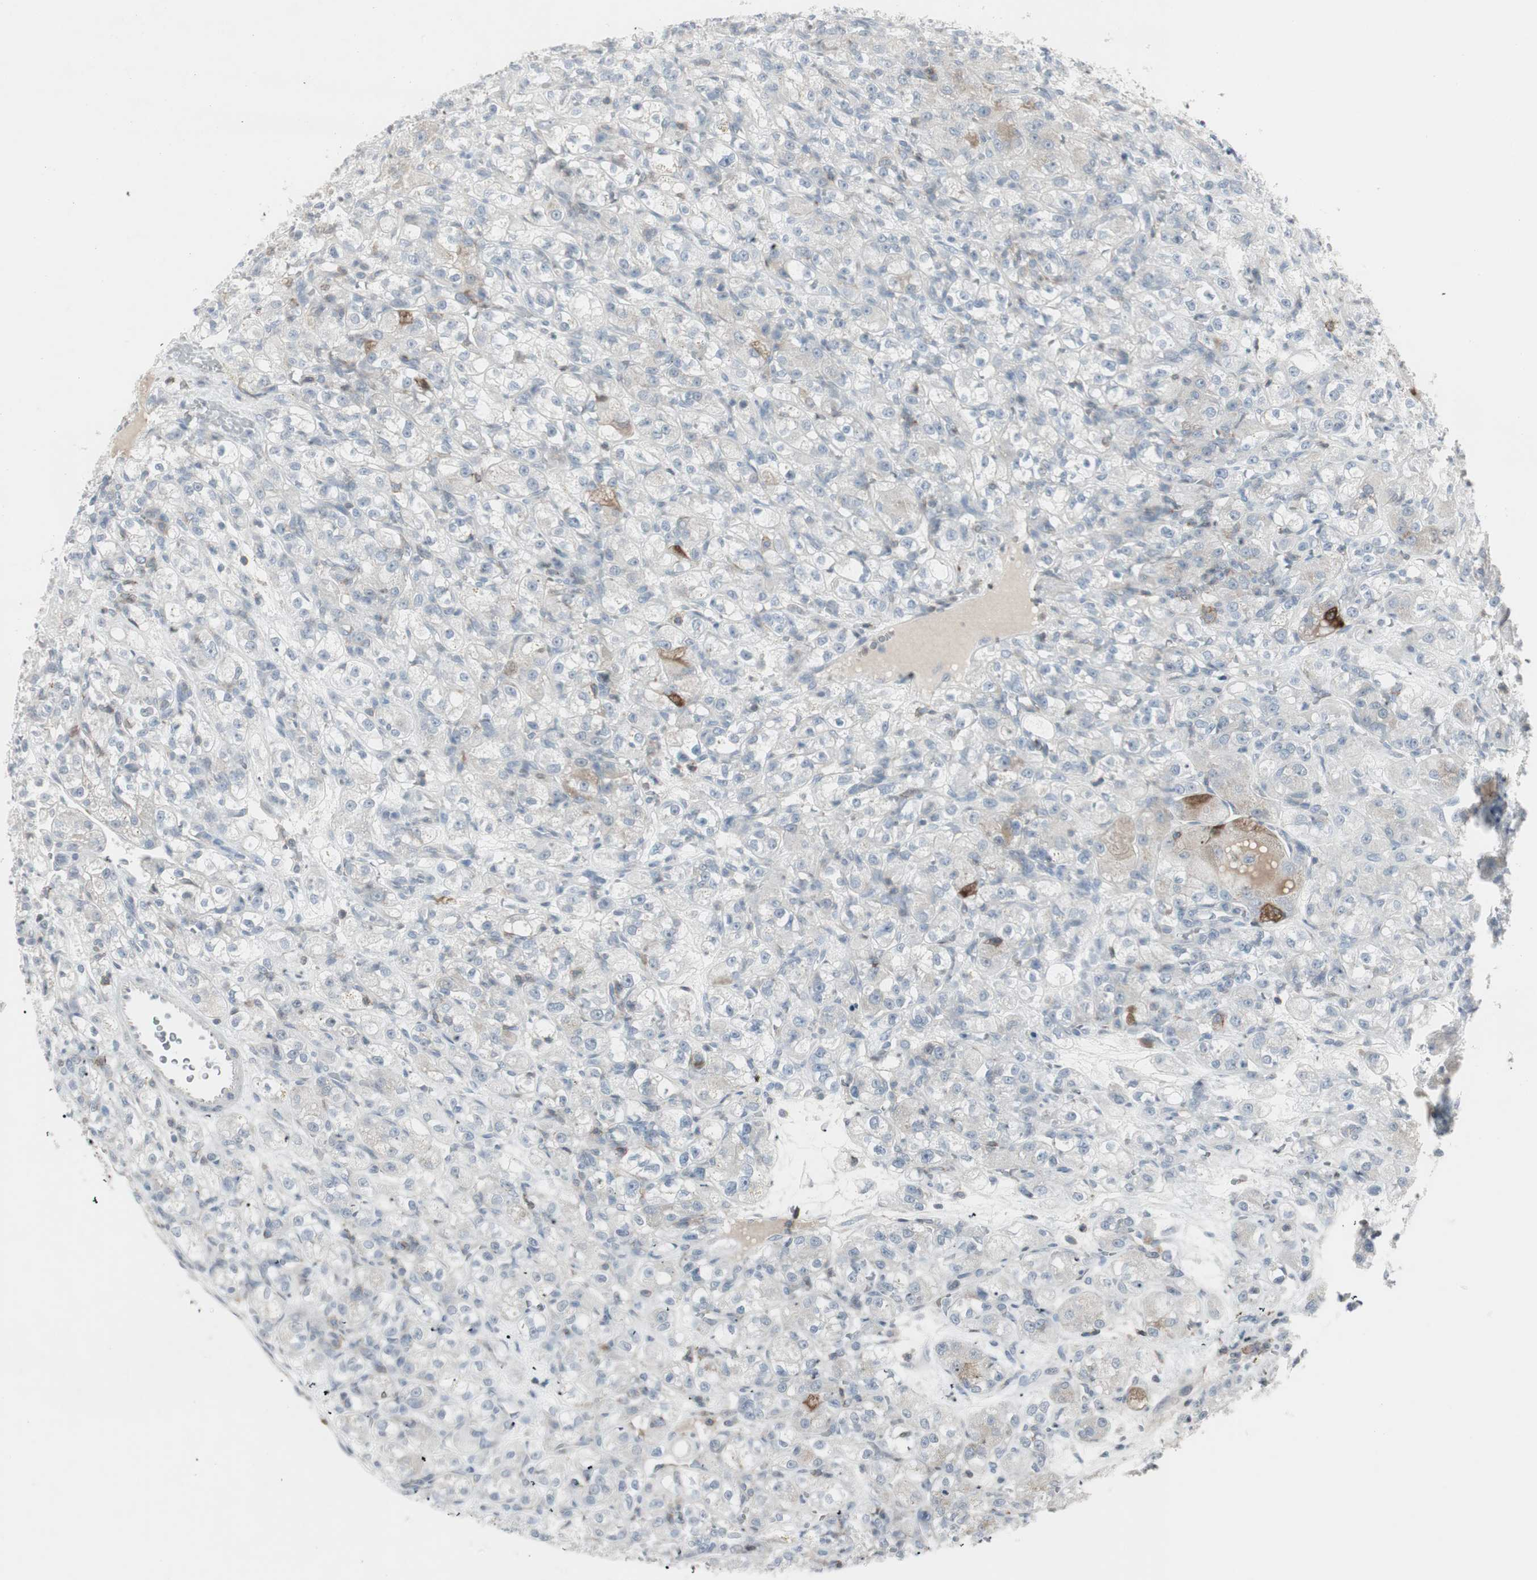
{"staining": {"intensity": "negative", "quantity": "none", "location": "none"}, "tissue": "renal cancer", "cell_type": "Tumor cells", "image_type": "cancer", "snomed": [{"axis": "morphology", "description": "Normal tissue, NOS"}, {"axis": "morphology", "description": "Adenocarcinoma, NOS"}, {"axis": "topography", "description": "Kidney"}], "caption": "Immunohistochemistry (IHC) of human renal adenocarcinoma displays no positivity in tumor cells.", "gene": "MAP4K4", "patient": {"sex": "male", "age": 61}}